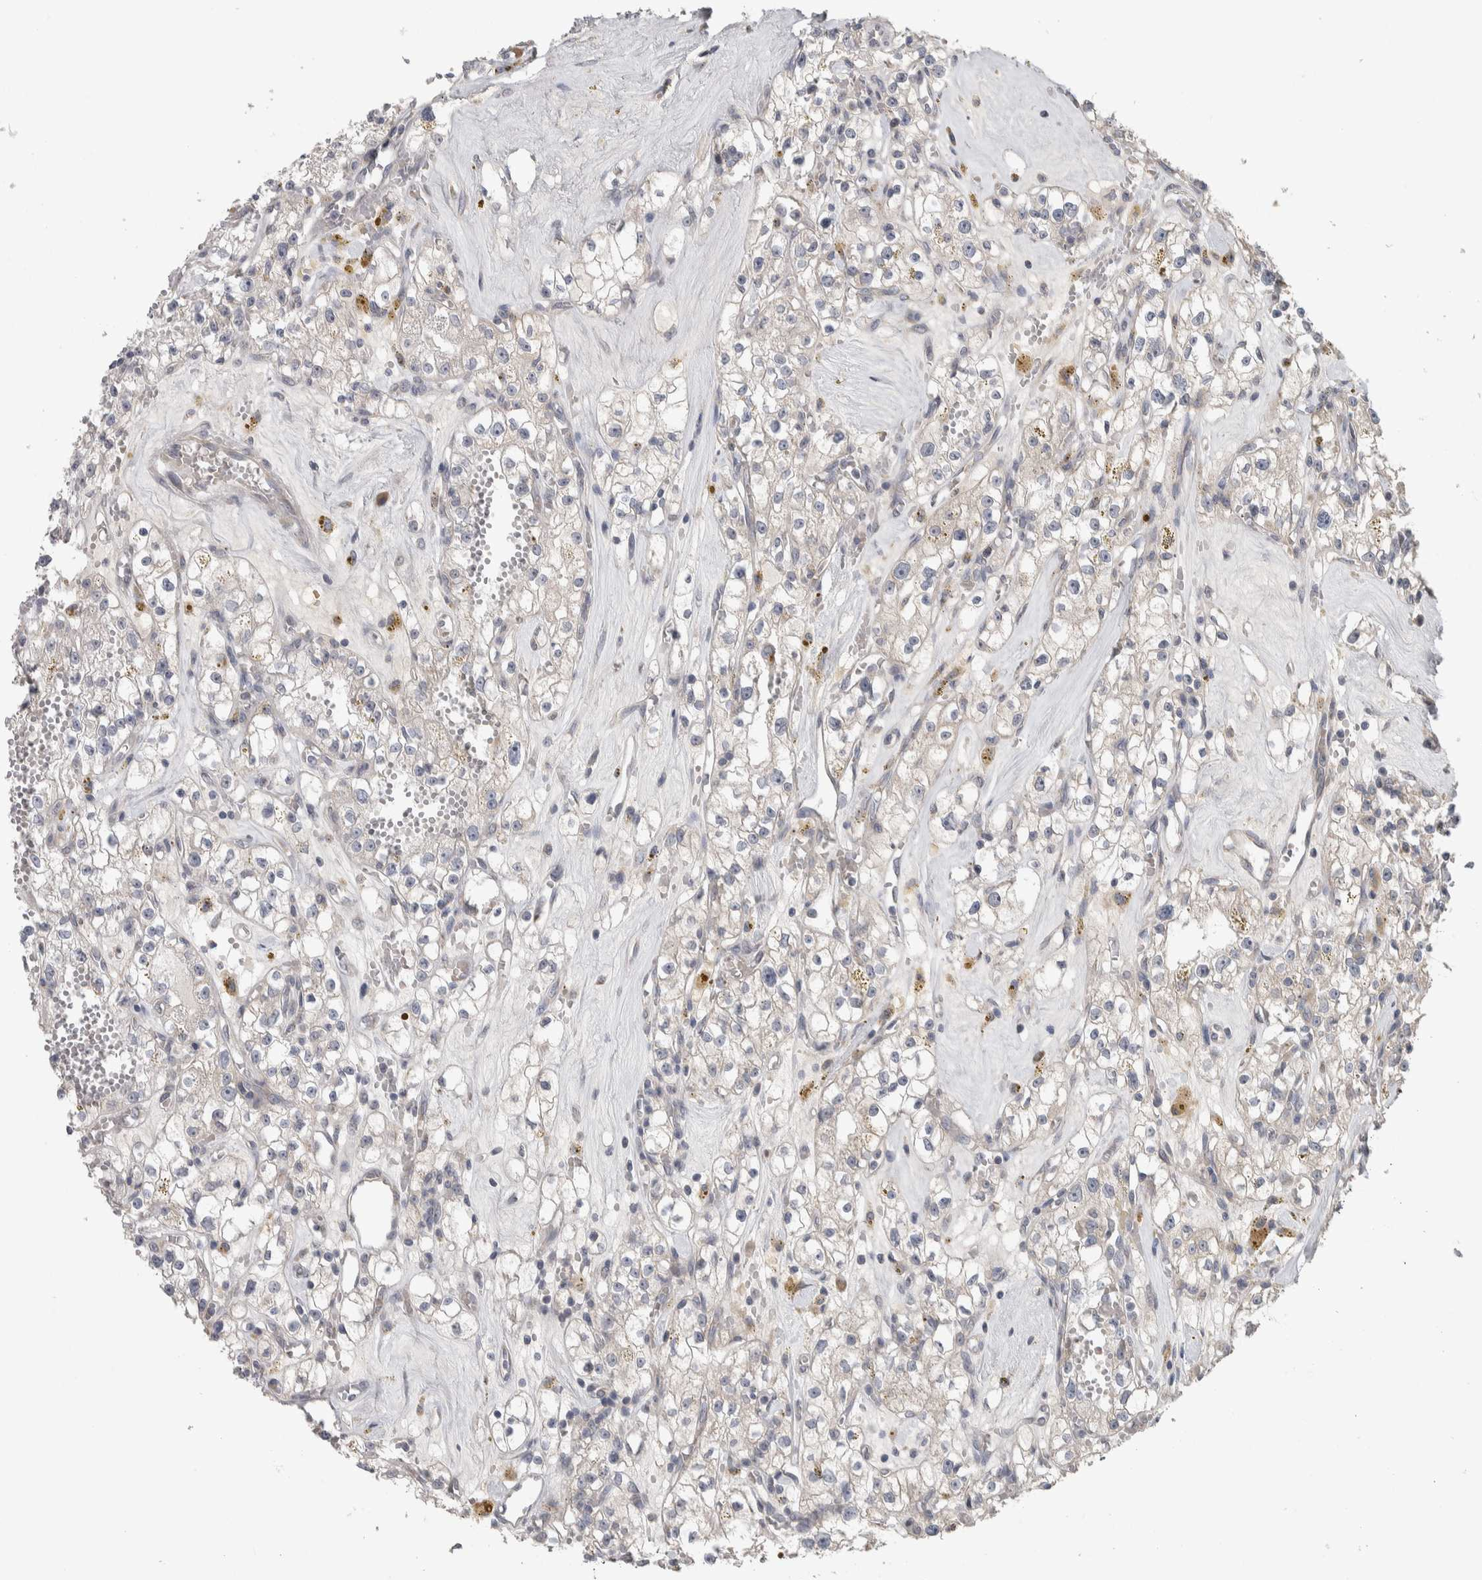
{"staining": {"intensity": "negative", "quantity": "none", "location": "none"}, "tissue": "renal cancer", "cell_type": "Tumor cells", "image_type": "cancer", "snomed": [{"axis": "morphology", "description": "Adenocarcinoma, NOS"}, {"axis": "topography", "description": "Kidney"}], "caption": "Immunohistochemistry (IHC) photomicrograph of neoplastic tissue: human renal cancer stained with DAB (3,3'-diaminobenzidine) displays no significant protein expression in tumor cells. (DAB (3,3'-diaminobenzidine) IHC, high magnification).", "gene": "SRP68", "patient": {"sex": "male", "age": 56}}